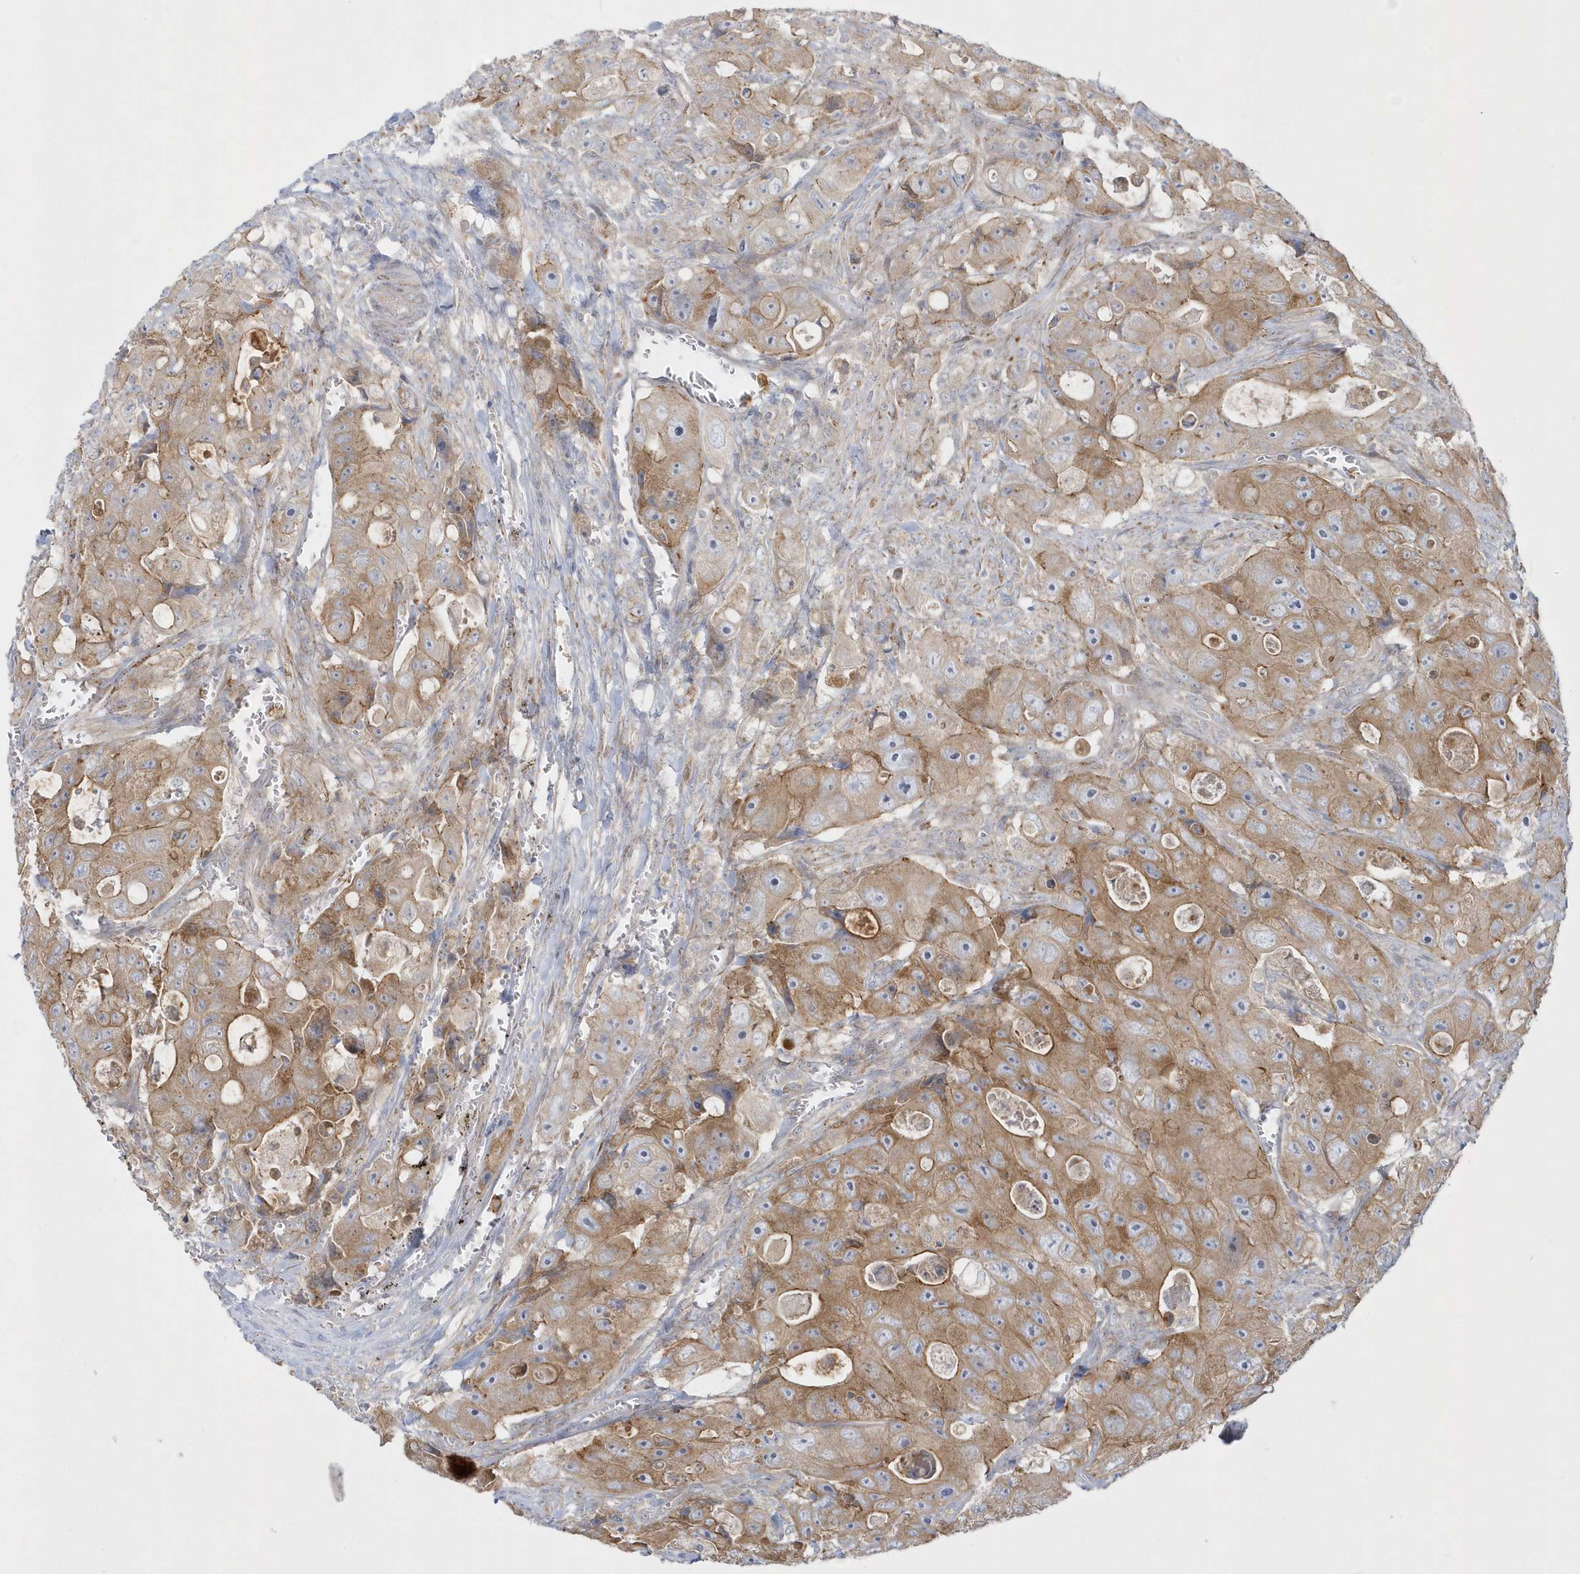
{"staining": {"intensity": "moderate", "quantity": ">75%", "location": "cytoplasmic/membranous"}, "tissue": "colorectal cancer", "cell_type": "Tumor cells", "image_type": "cancer", "snomed": [{"axis": "morphology", "description": "Adenocarcinoma, NOS"}, {"axis": "topography", "description": "Colon"}], "caption": "DAB (3,3'-diaminobenzidine) immunohistochemical staining of adenocarcinoma (colorectal) shows moderate cytoplasmic/membranous protein expression in about >75% of tumor cells.", "gene": "DNAJC18", "patient": {"sex": "female", "age": 46}}